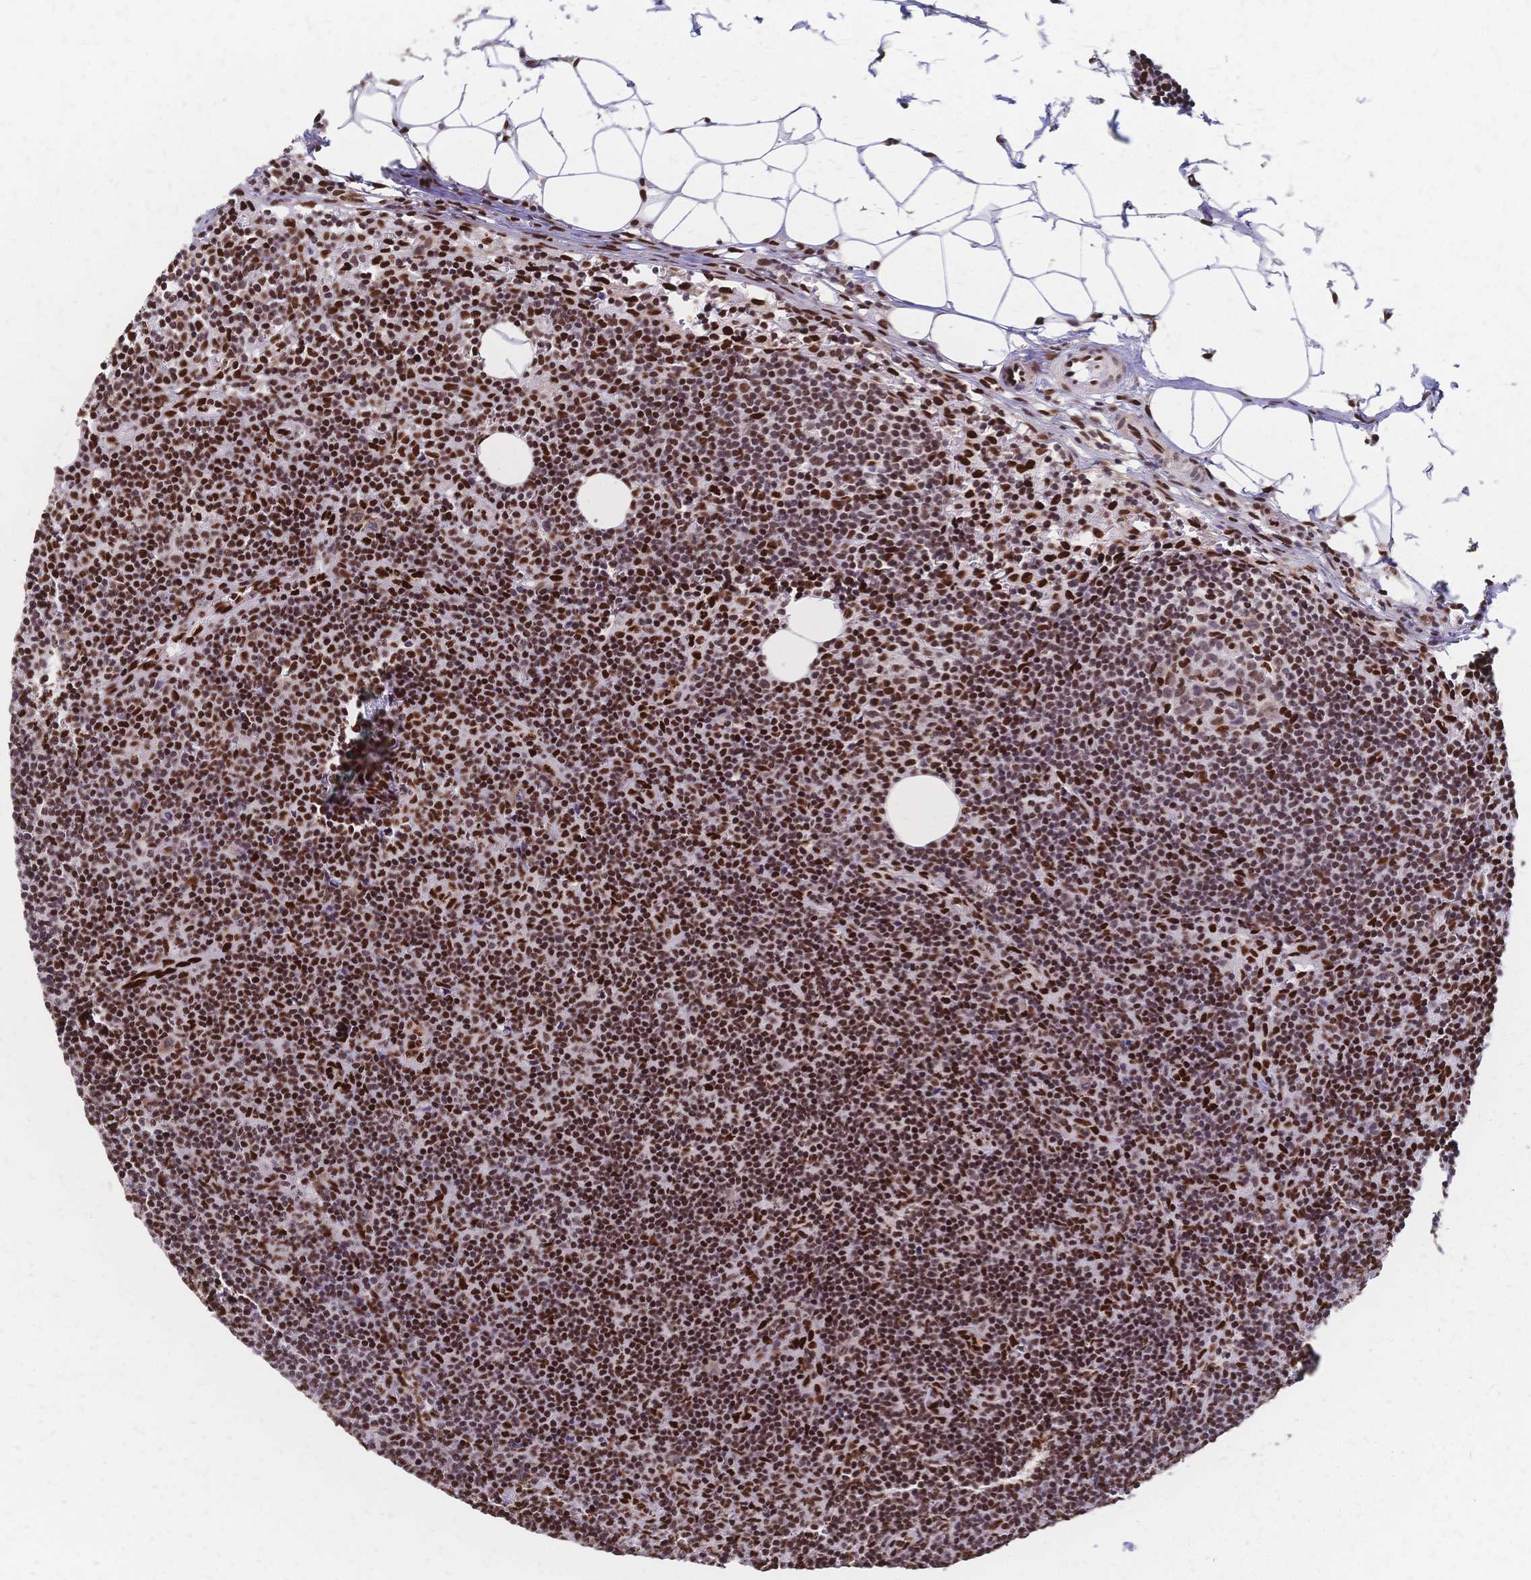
{"staining": {"intensity": "strong", "quantity": "25%-75%", "location": "nuclear"}, "tissue": "lymph node", "cell_type": "Germinal center cells", "image_type": "normal", "snomed": [{"axis": "morphology", "description": "Normal tissue, NOS"}, {"axis": "topography", "description": "Lymph node"}], "caption": "Lymph node stained with DAB (3,3'-diaminobenzidine) immunohistochemistry (IHC) shows high levels of strong nuclear staining in approximately 25%-75% of germinal center cells.", "gene": "HDGF", "patient": {"sex": "female", "age": 41}}